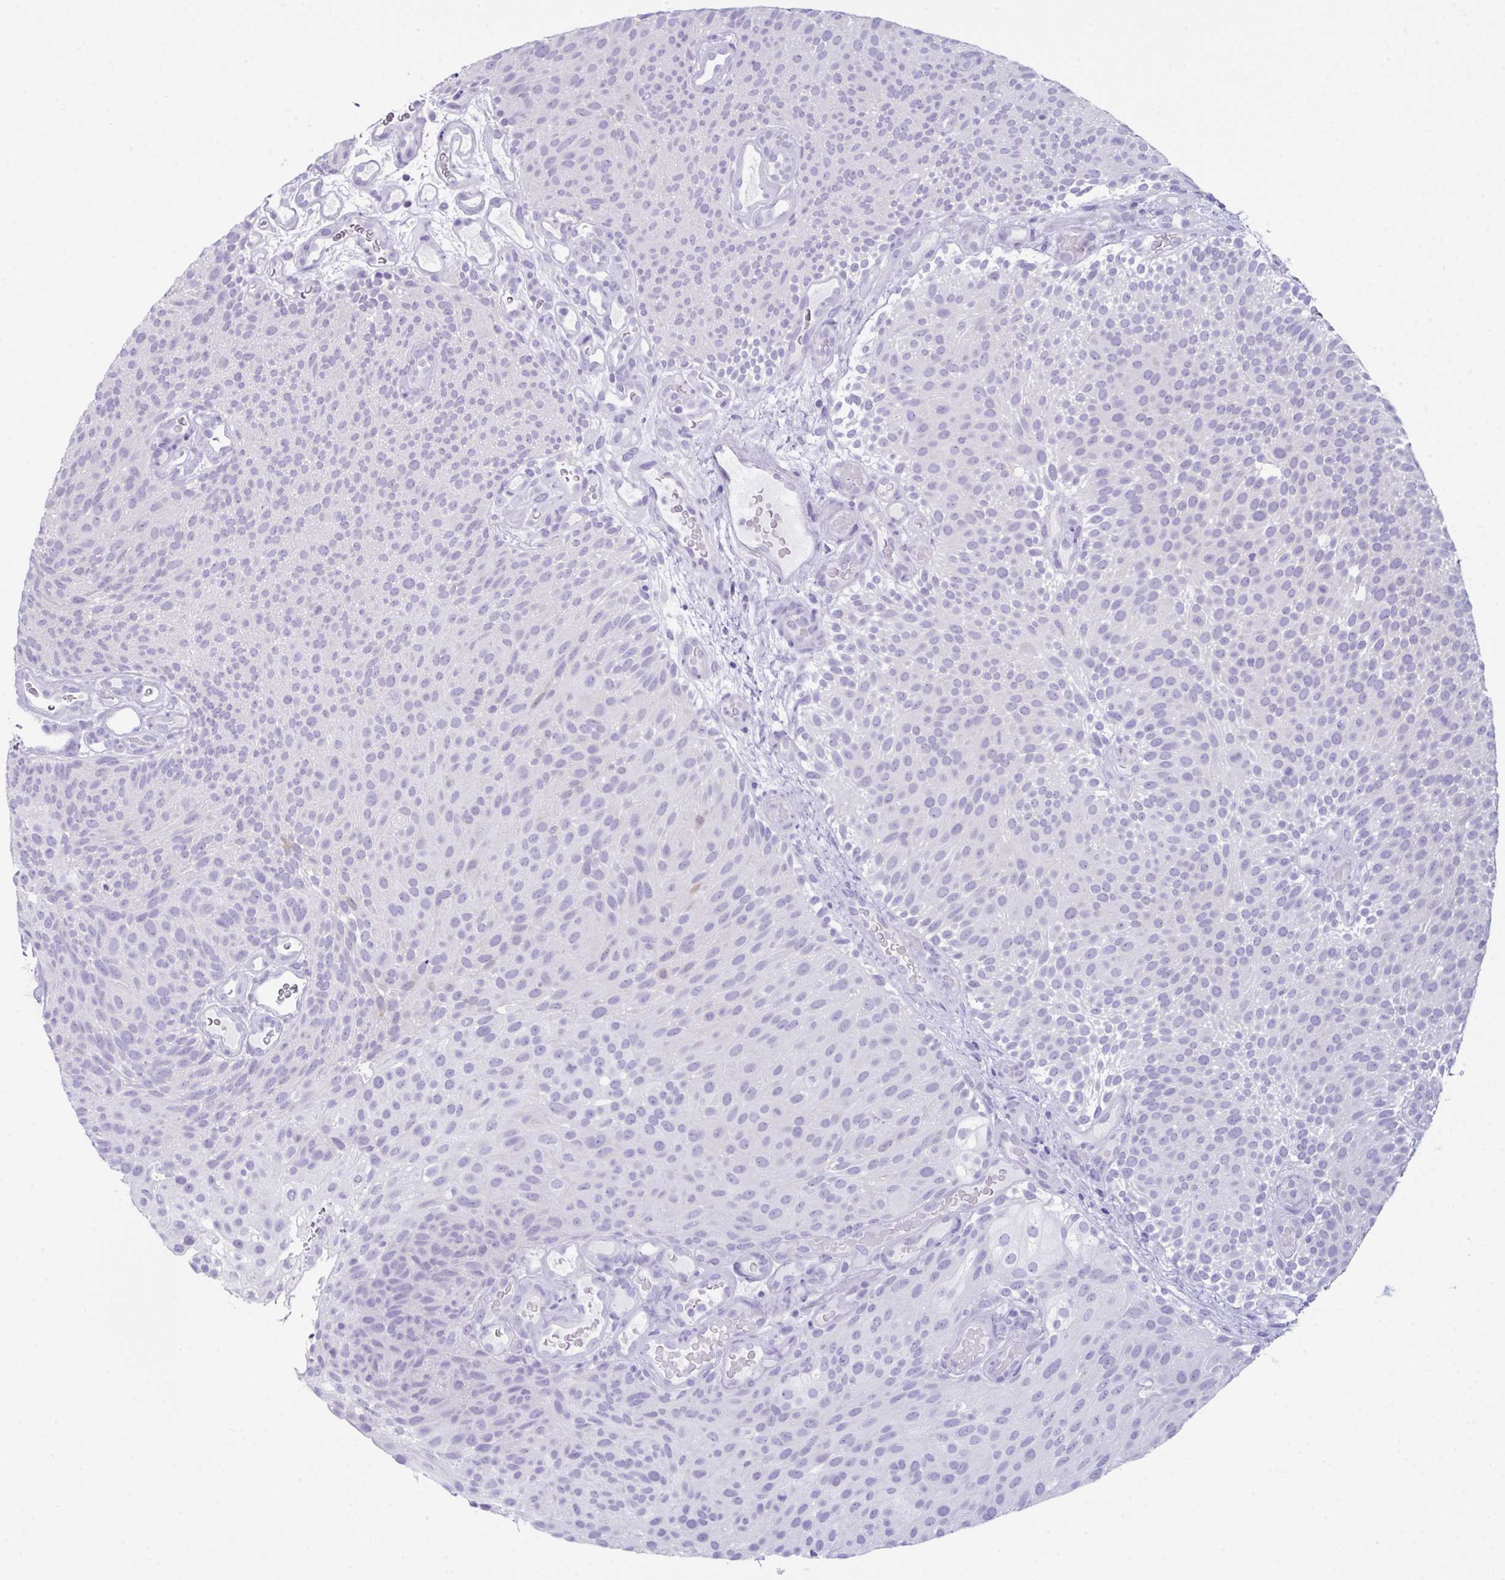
{"staining": {"intensity": "negative", "quantity": "none", "location": "none"}, "tissue": "urothelial cancer", "cell_type": "Tumor cells", "image_type": "cancer", "snomed": [{"axis": "morphology", "description": "Urothelial carcinoma, Low grade"}, {"axis": "topography", "description": "Urinary bladder"}], "caption": "DAB immunohistochemical staining of urothelial cancer displays no significant staining in tumor cells.", "gene": "LGALS4", "patient": {"sex": "male", "age": 78}}